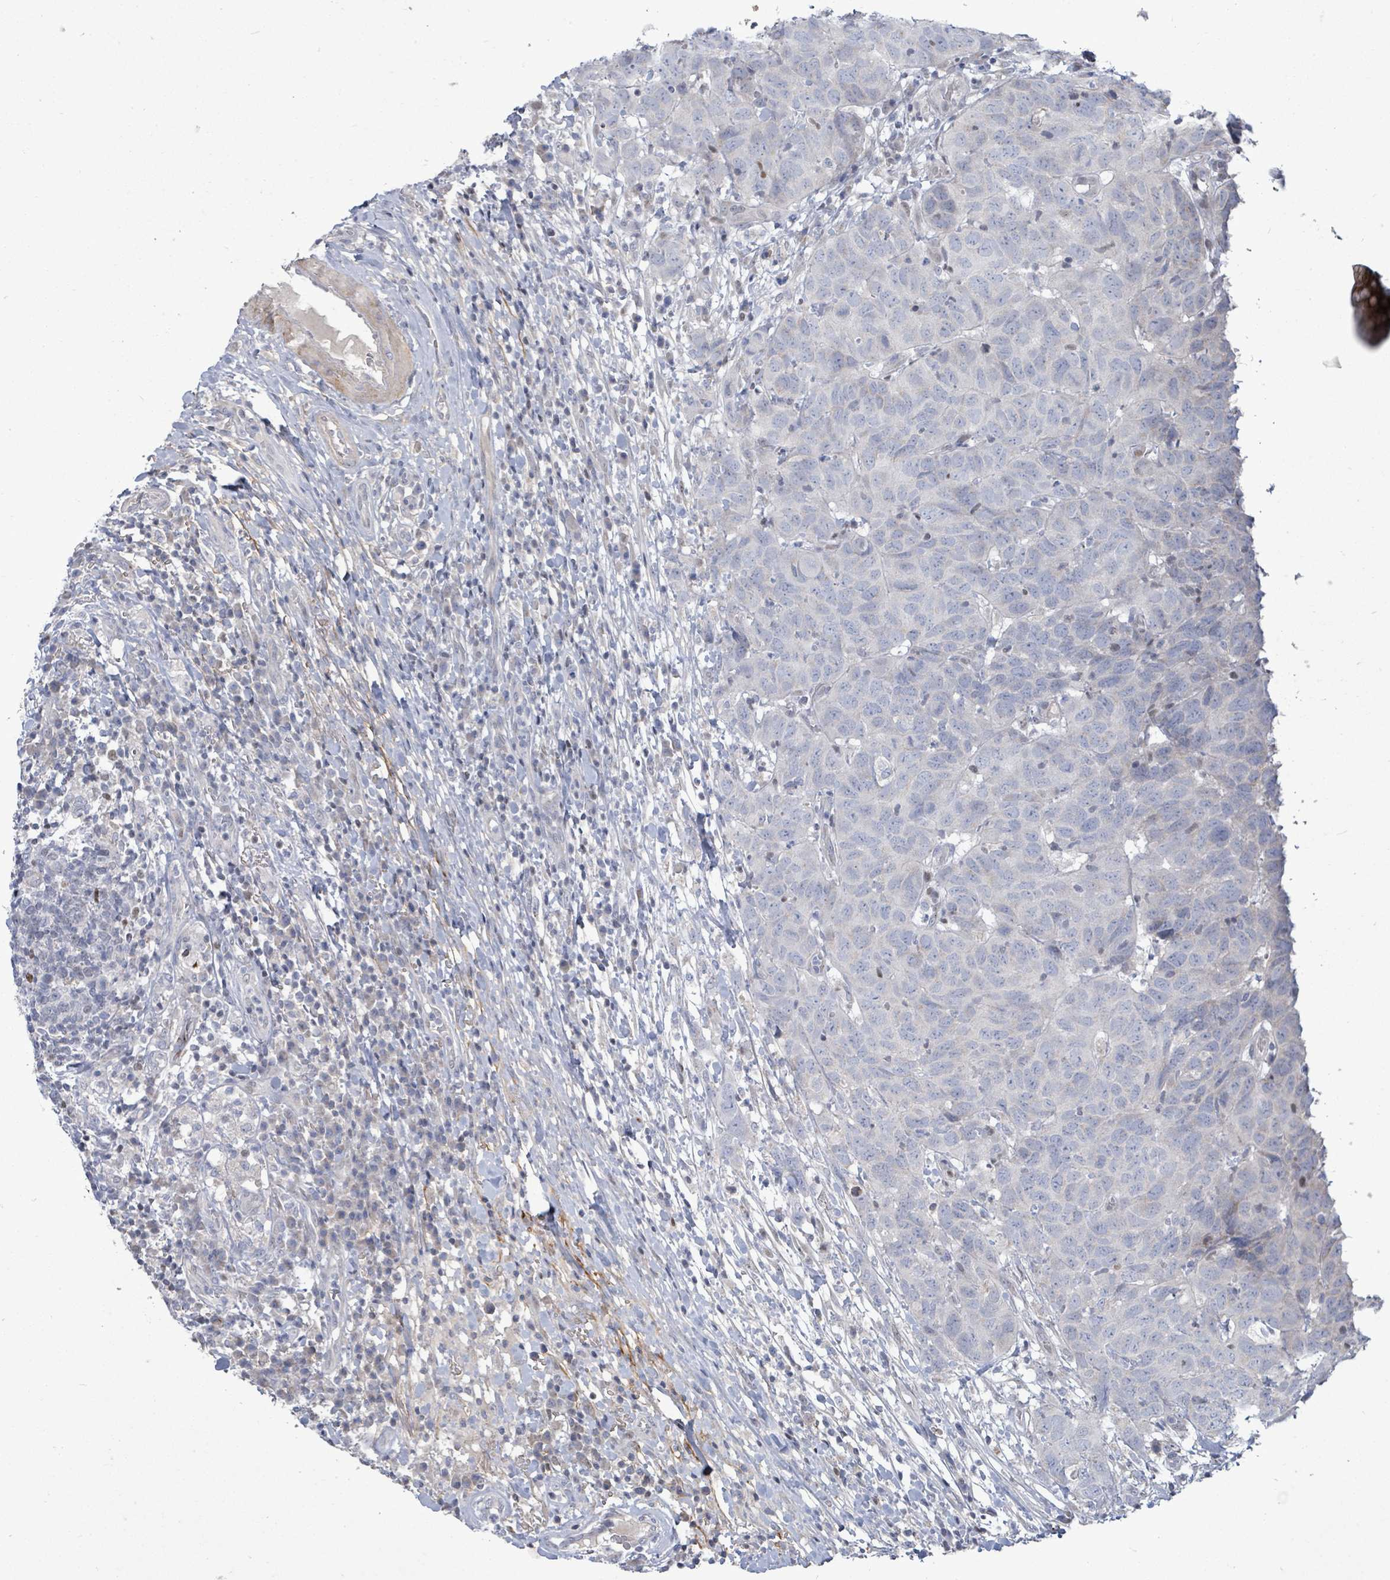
{"staining": {"intensity": "negative", "quantity": "none", "location": "none"}, "tissue": "head and neck cancer", "cell_type": "Tumor cells", "image_type": "cancer", "snomed": [{"axis": "morphology", "description": "Normal tissue, NOS"}, {"axis": "morphology", "description": "Squamous cell carcinoma, NOS"}, {"axis": "topography", "description": "Skeletal muscle"}, {"axis": "topography", "description": "Vascular tissue"}, {"axis": "topography", "description": "Peripheral nerve tissue"}, {"axis": "topography", "description": "Head-Neck"}], "caption": "A micrograph of head and neck squamous cell carcinoma stained for a protein demonstrates no brown staining in tumor cells.", "gene": "ZFPM1", "patient": {"sex": "male", "age": 66}}